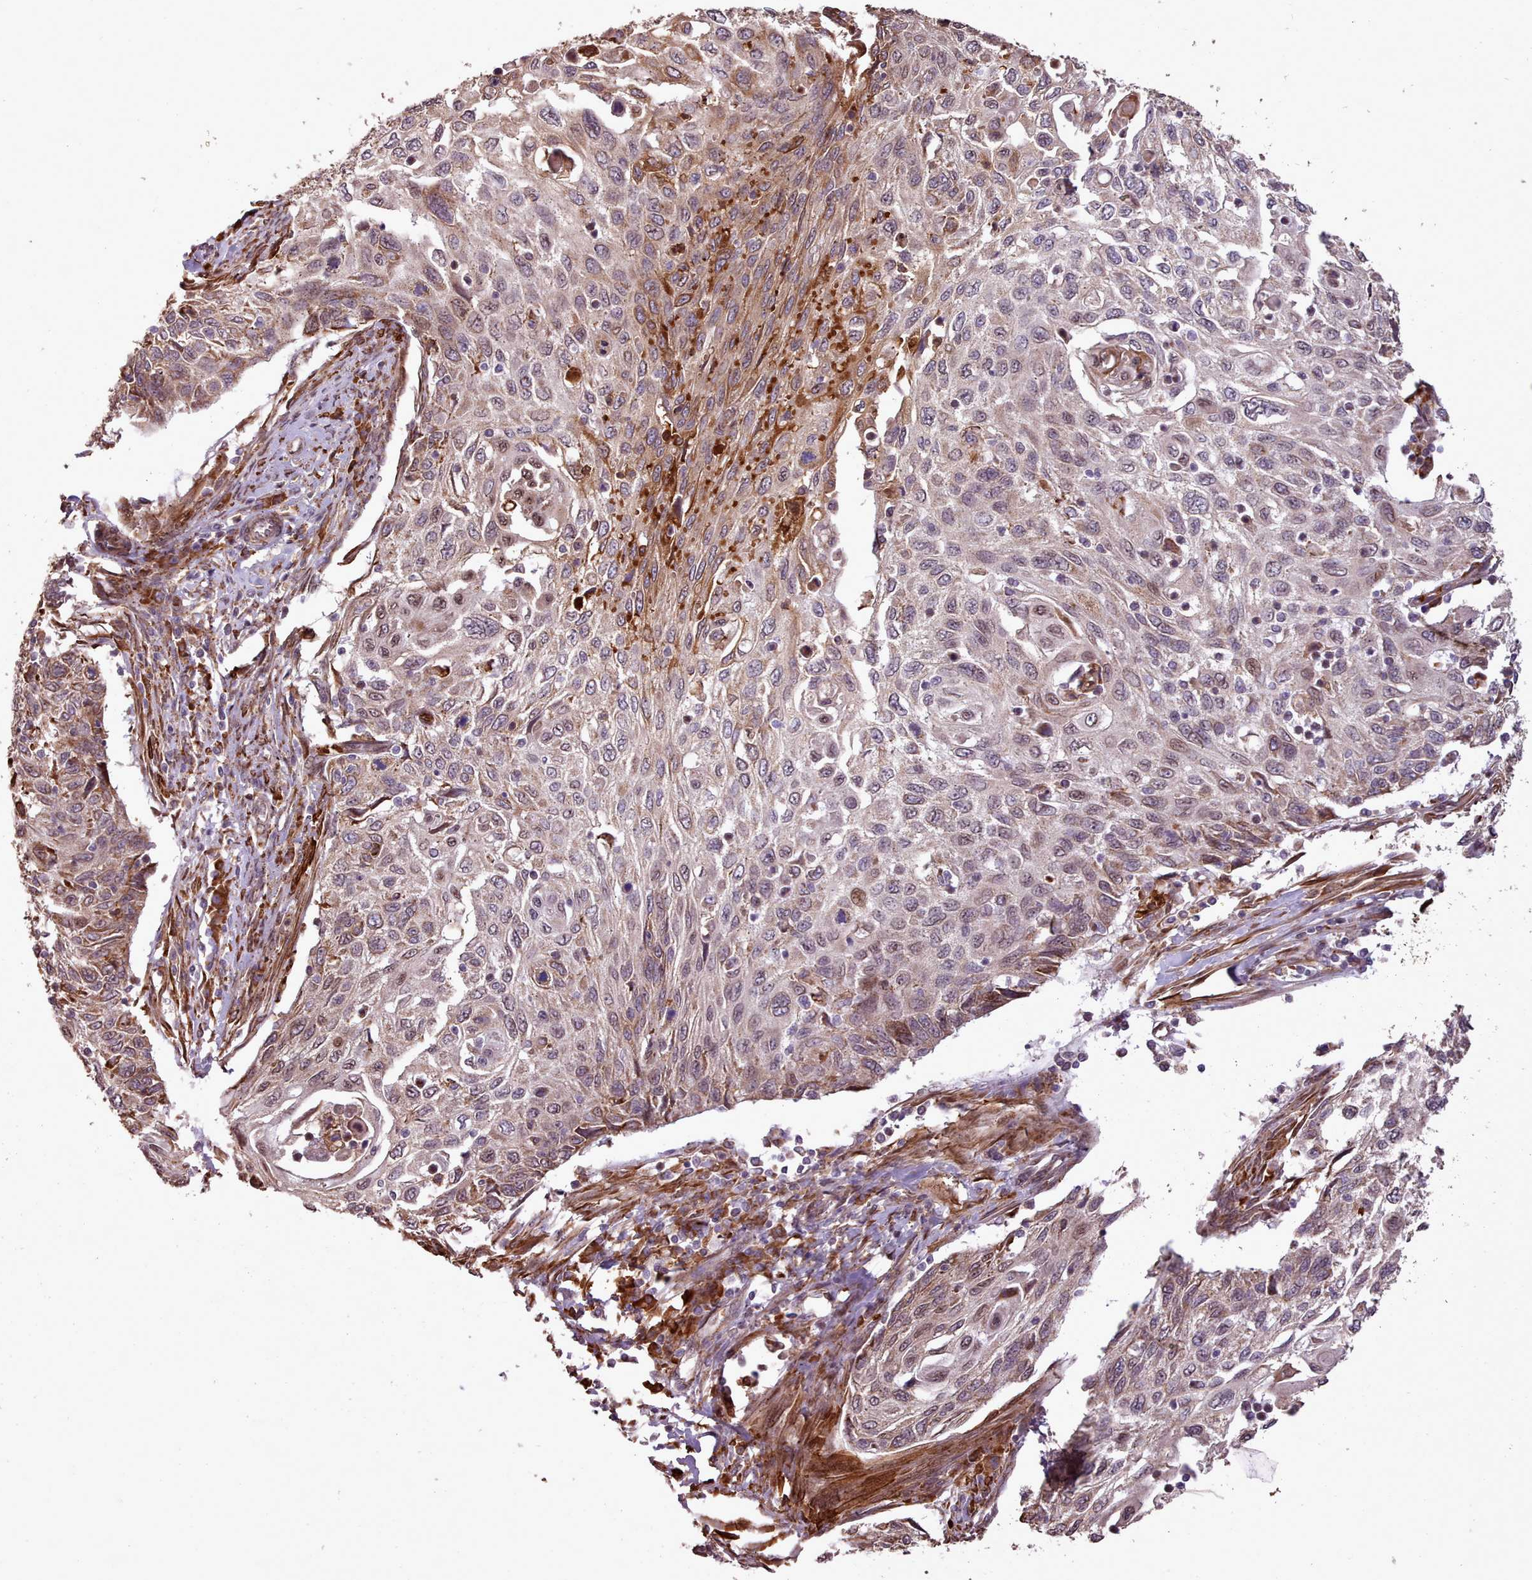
{"staining": {"intensity": "weak", "quantity": "25%-75%", "location": "cytoplasmic/membranous,nuclear"}, "tissue": "cervical cancer", "cell_type": "Tumor cells", "image_type": "cancer", "snomed": [{"axis": "morphology", "description": "Squamous cell carcinoma, NOS"}, {"axis": "topography", "description": "Cervix"}], "caption": "Immunohistochemical staining of cervical cancer demonstrates weak cytoplasmic/membranous and nuclear protein positivity in about 25%-75% of tumor cells.", "gene": "CABP1", "patient": {"sex": "female", "age": 70}}